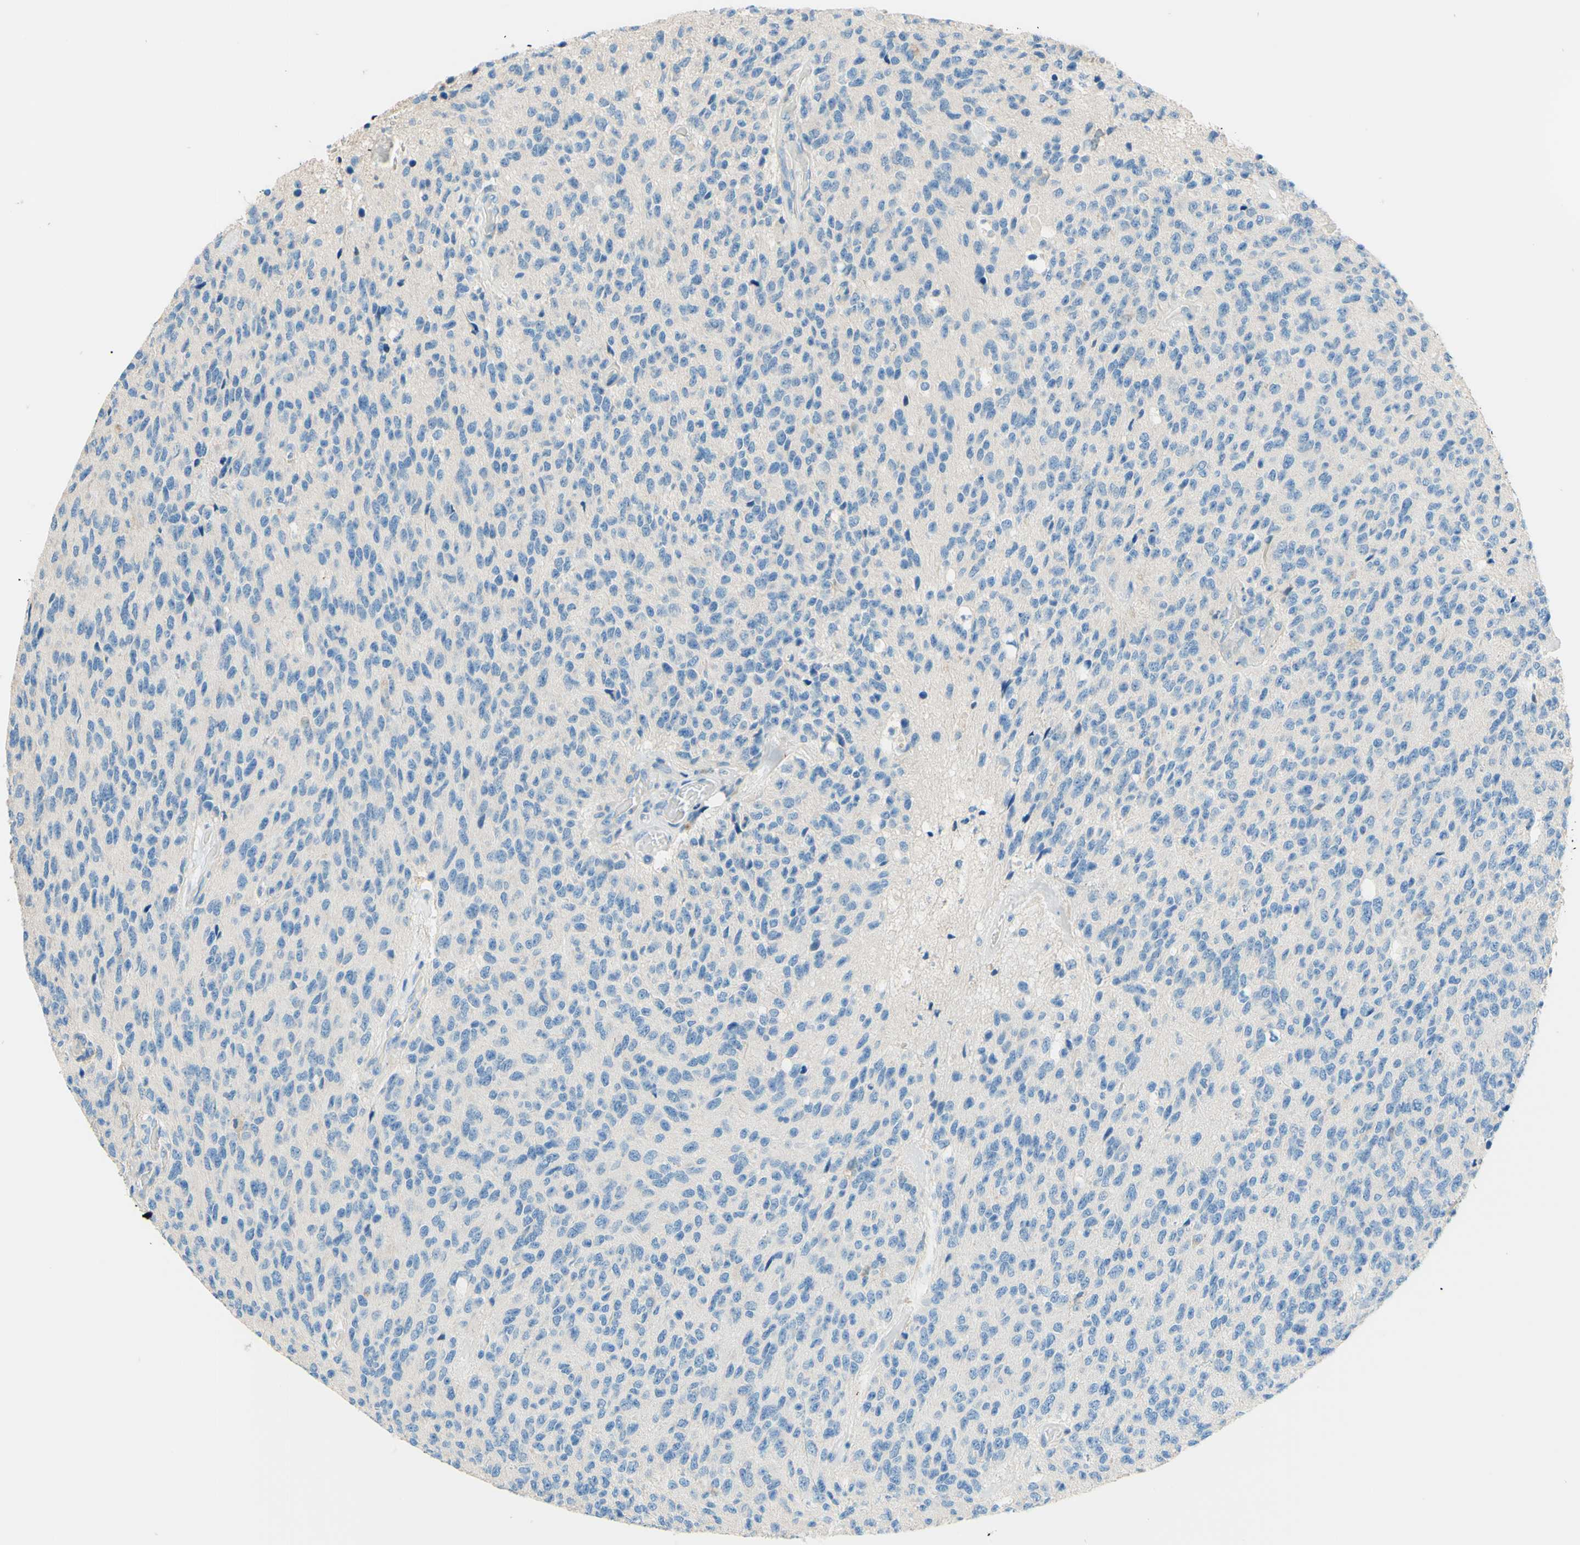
{"staining": {"intensity": "negative", "quantity": "none", "location": "none"}, "tissue": "glioma", "cell_type": "Tumor cells", "image_type": "cancer", "snomed": [{"axis": "morphology", "description": "Glioma, malignant, High grade"}, {"axis": "topography", "description": "pancreas cauda"}], "caption": "Tumor cells show no significant protein staining in malignant glioma (high-grade).", "gene": "PASD1", "patient": {"sex": "male", "age": 60}}